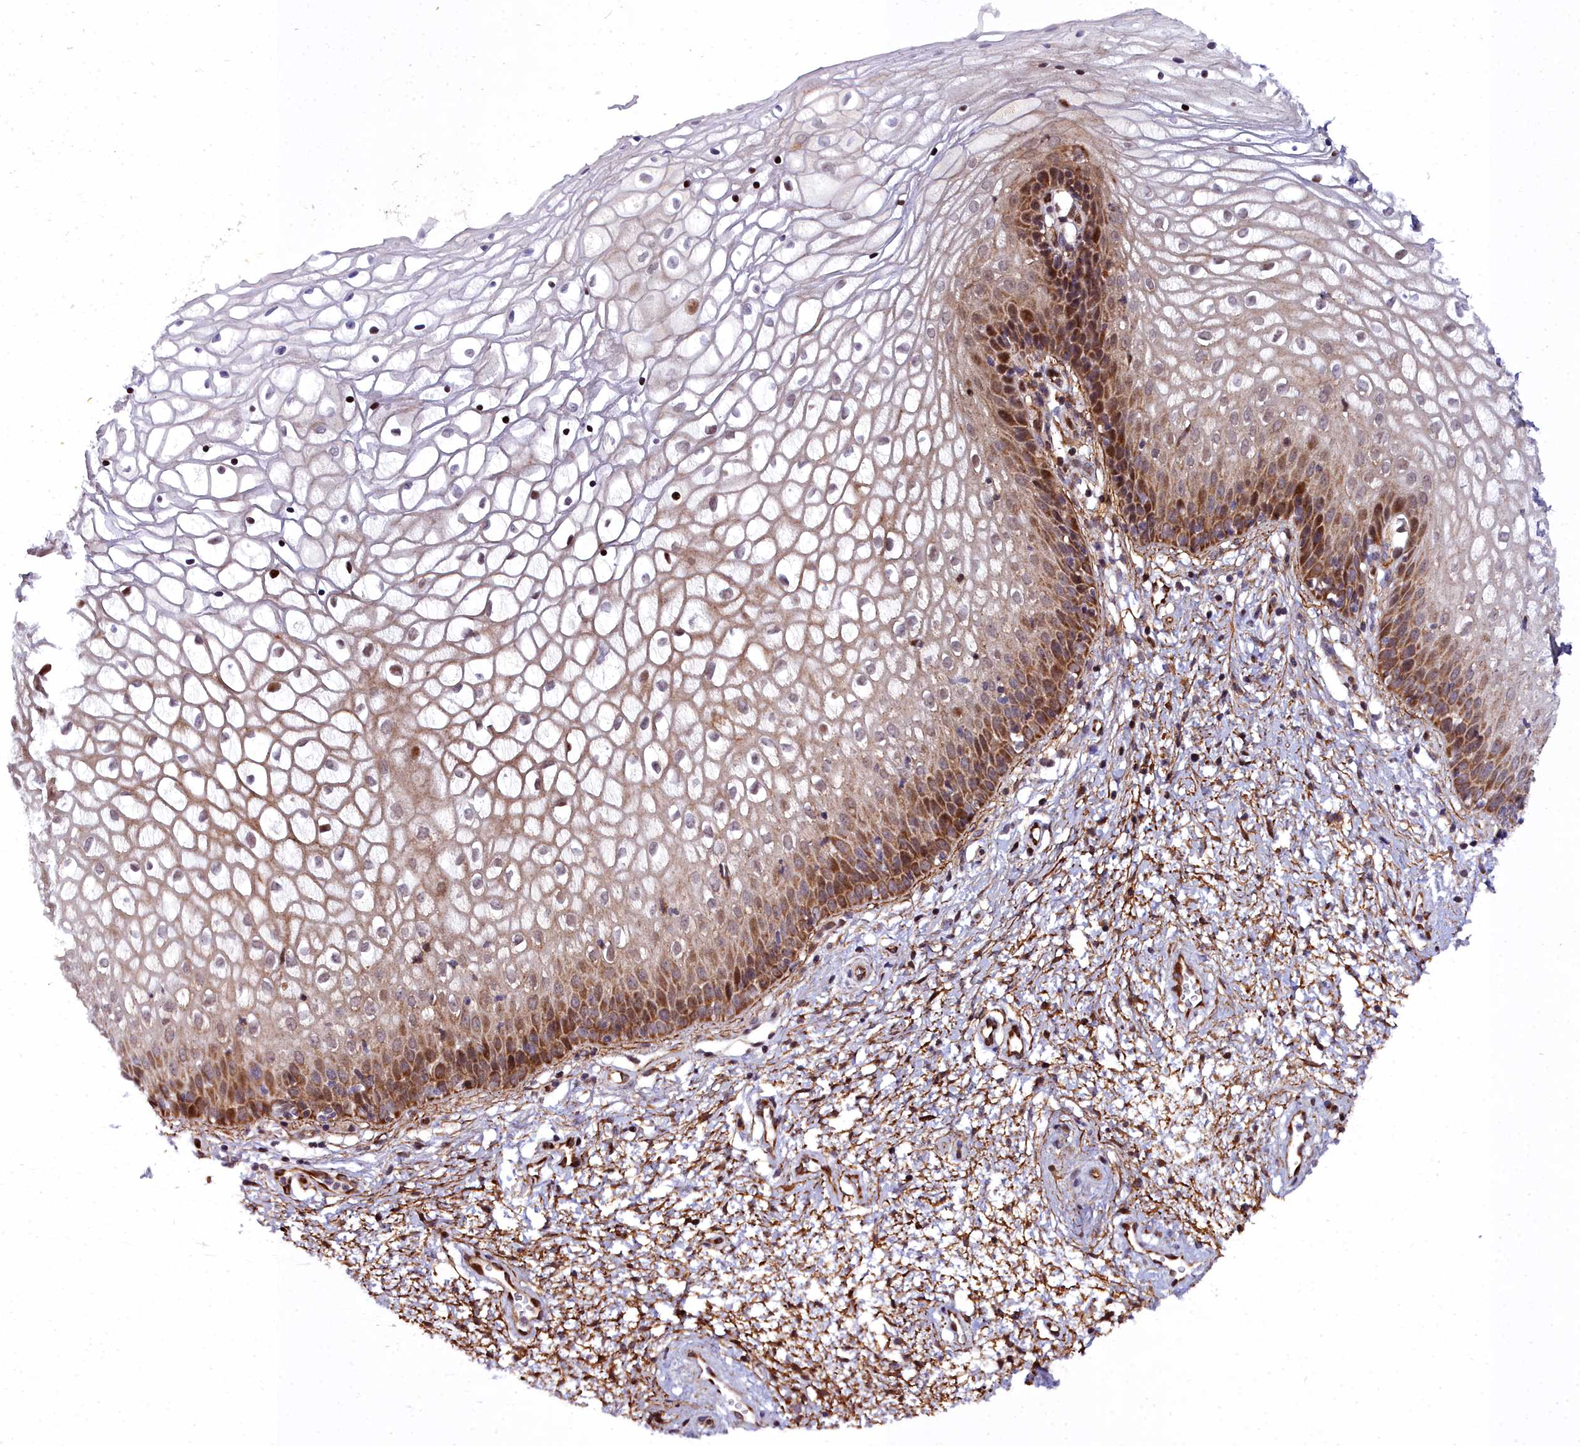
{"staining": {"intensity": "moderate", "quantity": "25%-75%", "location": "cytoplasmic/membranous,nuclear"}, "tissue": "vagina", "cell_type": "Squamous epithelial cells", "image_type": "normal", "snomed": [{"axis": "morphology", "description": "Normal tissue, NOS"}, {"axis": "topography", "description": "Vagina"}], "caption": "Brown immunohistochemical staining in unremarkable human vagina reveals moderate cytoplasmic/membranous,nuclear positivity in approximately 25%-75% of squamous epithelial cells.", "gene": "MRPS11", "patient": {"sex": "female", "age": 34}}